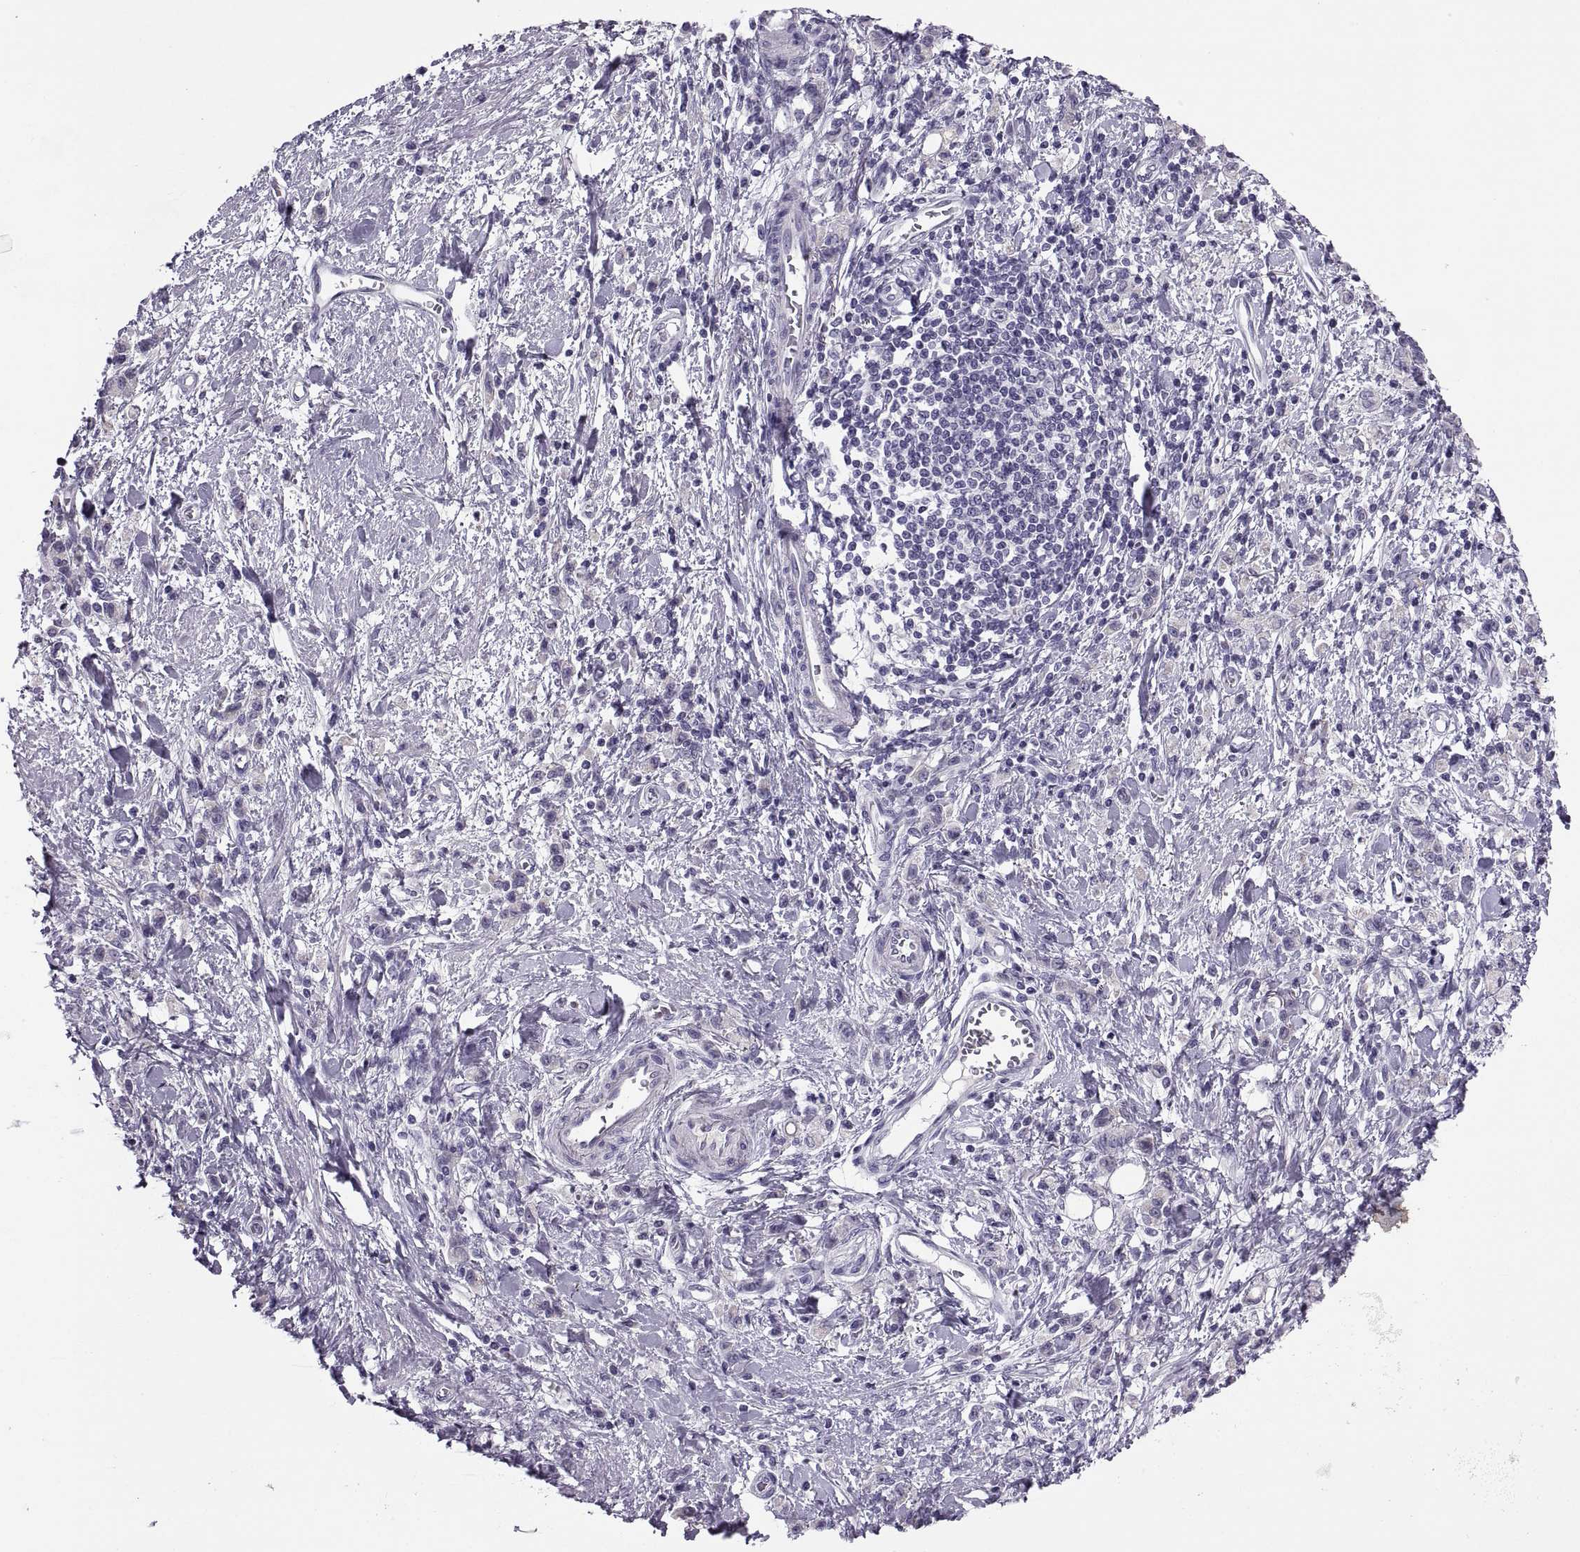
{"staining": {"intensity": "negative", "quantity": "none", "location": "none"}, "tissue": "stomach cancer", "cell_type": "Tumor cells", "image_type": "cancer", "snomed": [{"axis": "morphology", "description": "Adenocarcinoma, NOS"}, {"axis": "topography", "description": "Stomach"}], "caption": "A photomicrograph of human stomach adenocarcinoma is negative for staining in tumor cells.", "gene": "MAGEB1", "patient": {"sex": "male", "age": 77}}